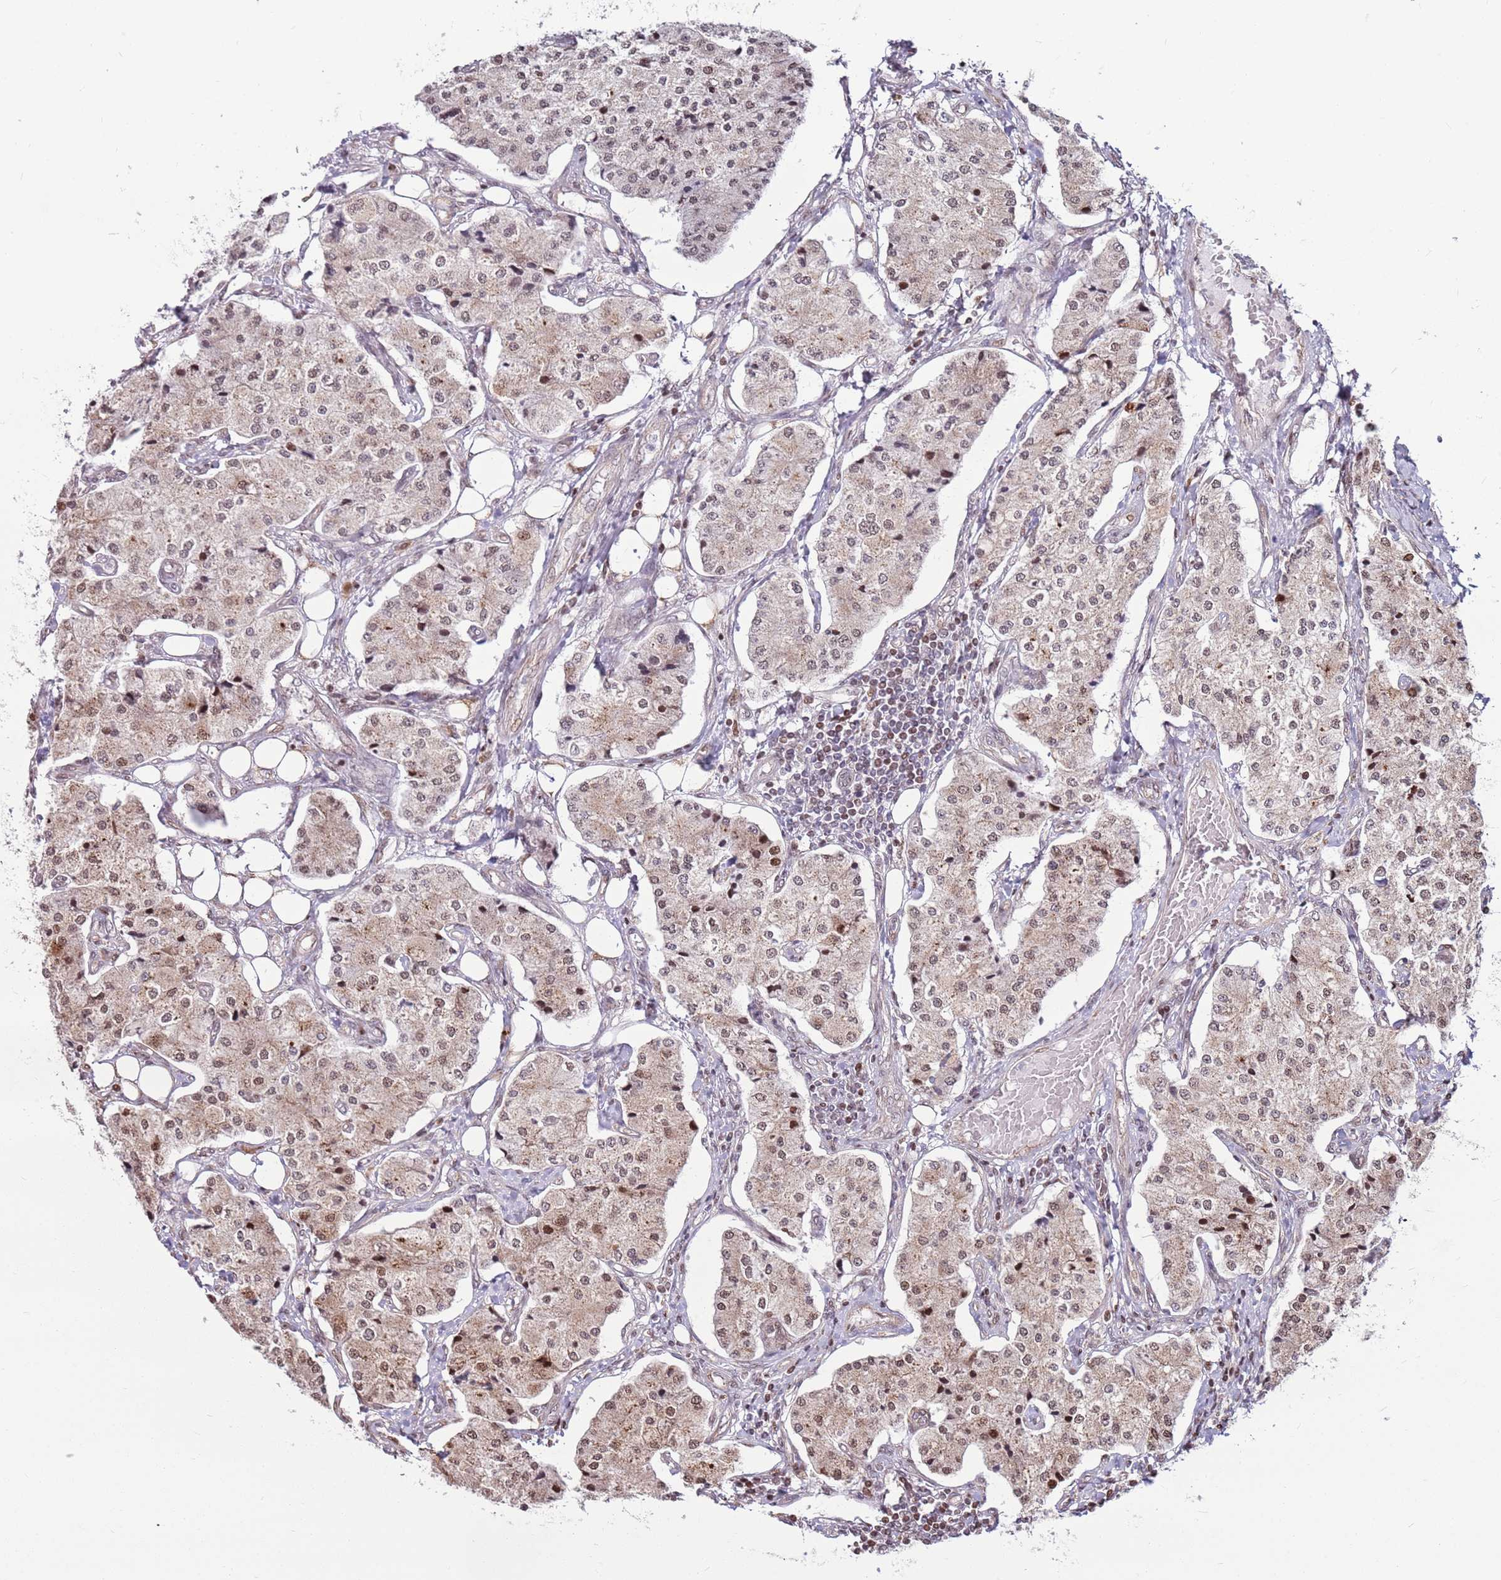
{"staining": {"intensity": "moderate", "quantity": "<25%", "location": "cytoplasmic/membranous,nuclear"}, "tissue": "carcinoid", "cell_type": "Tumor cells", "image_type": "cancer", "snomed": [{"axis": "morphology", "description": "Carcinoid, malignant, NOS"}, {"axis": "topography", "description": "Colon"}], "caption": "This image reveals immunohistochemistry staining of carcinoid (malignant), with low moderate cytoplasmic/membranous and nuclear staining in about <25% of tumor cells.", "gene": "PCTP", "patient": {"sex": "female", "age": 52}}